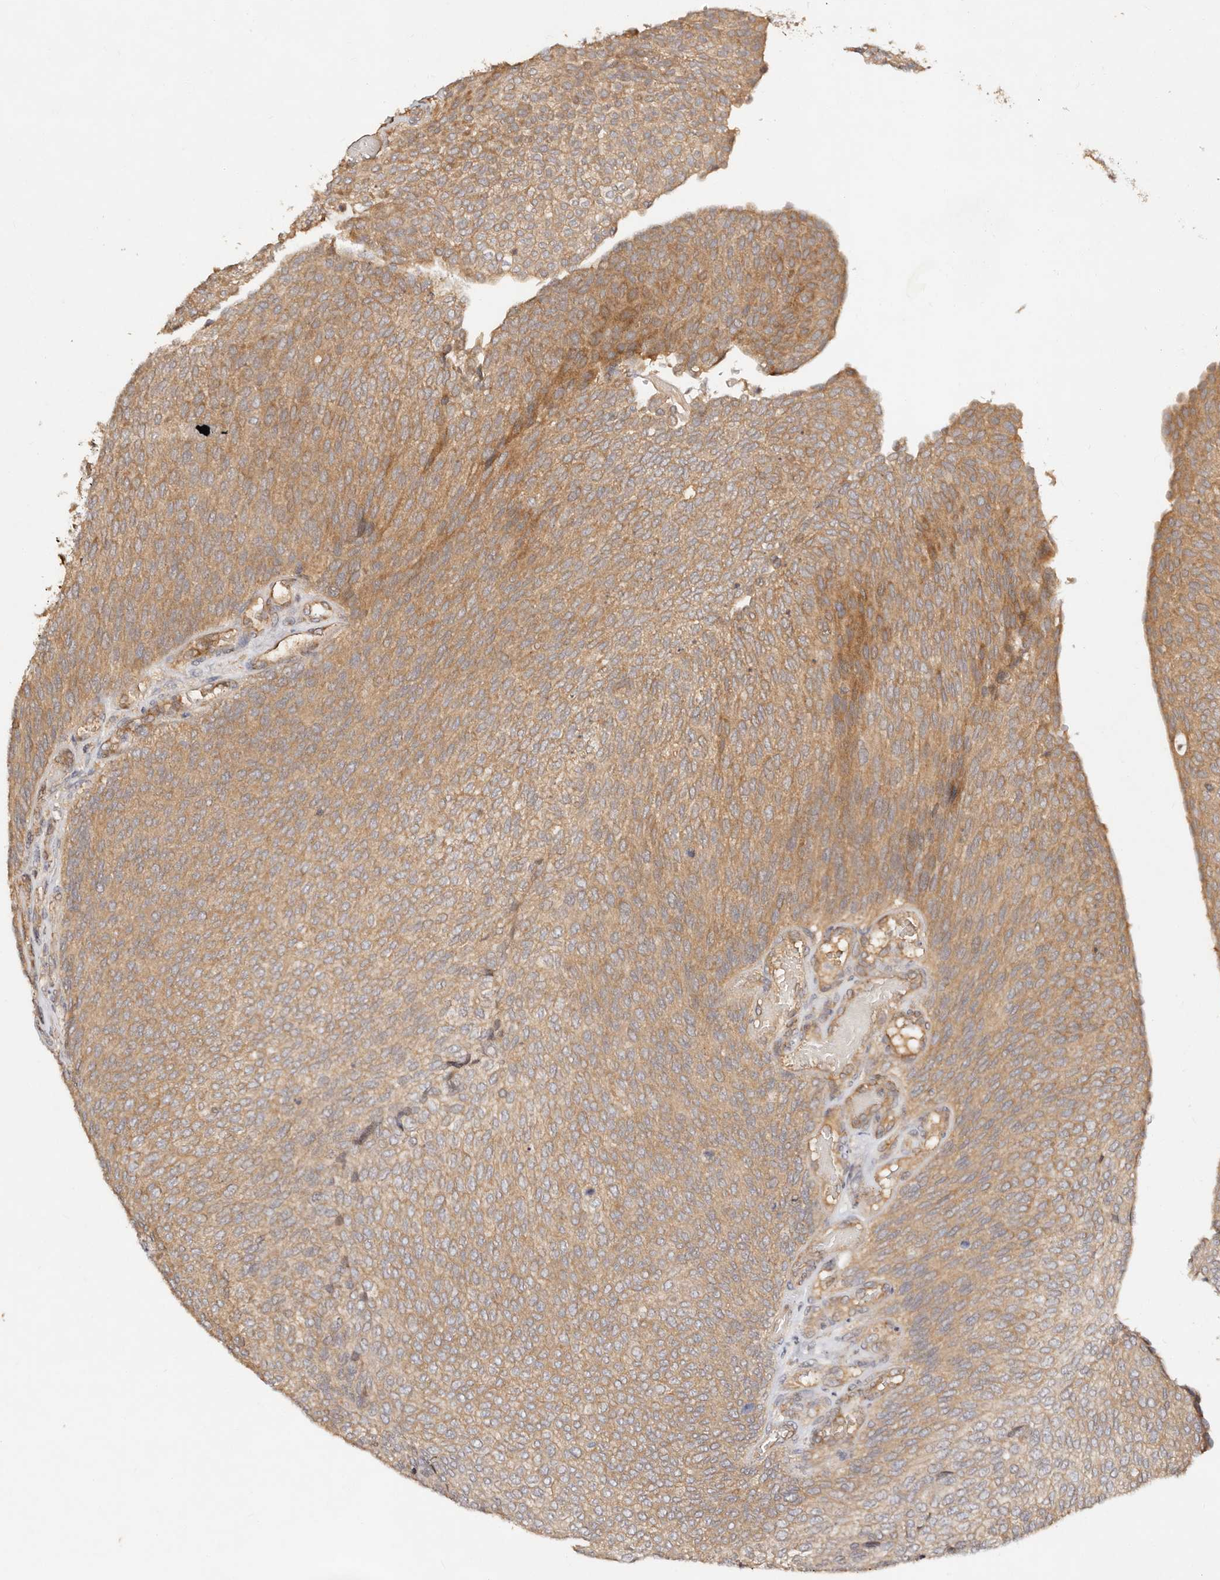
{"staining": {"intensity": "moderate", "quantity": ">75%", "location": "cytoplasmic/membranous"}, "tissue": "urothelial cancer", "cell_type": "Tumor cells", "image_type": "cancer", "snomed": [{"axis": "morphology", "description": "Urothelial carcinoma, Low grade"}, {"axis": "topography", "description": "Urinary bladder"}], "caption": "Tumor cells demonstrate medium levels of moderate cytoplasmic/membranous positivity in about >75% of cells in human low-grade urothelial carcinoma.", "gene": "DENND11", "patient": {"sex": "female", "age": 79}}